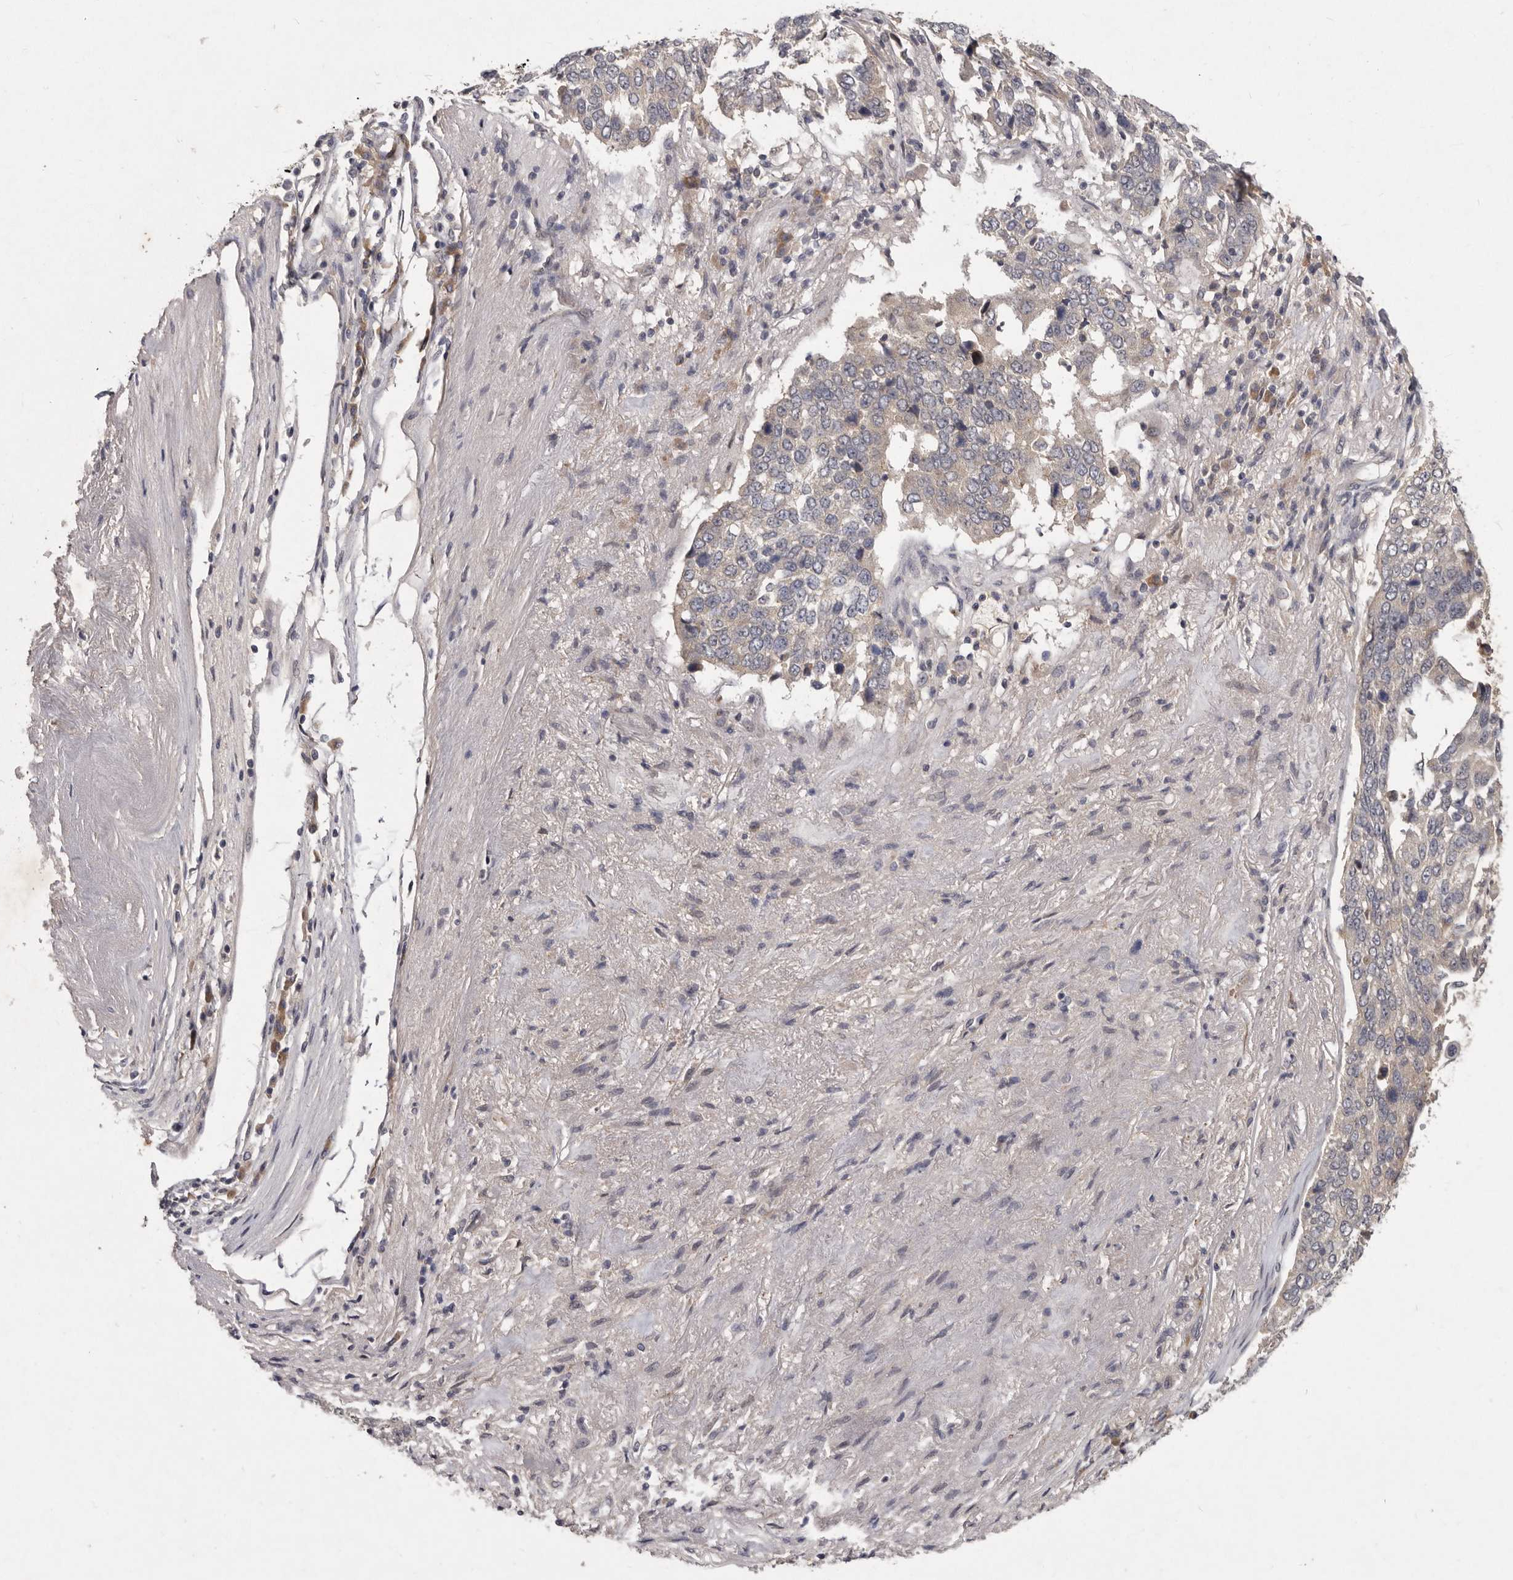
{"staining": {"intensity": "negative", "quantity": "none", "location": "none"}, "tissue": "lung cancer", "cell_type": "Tumor cells", "image_type": "cancer", "snomed": [{"axis": "morphology", "description": "Squamous cell carcinoma, NOS"}, {"axis": "topography", "description": "Lung"}], "caption": "Immunohistochemistry image of lung cancer stained for a protein (brown), which displays no expression in tumor cells.", "gene": "SLC22A1", "patient": {"sex": "male", "age": 66}}